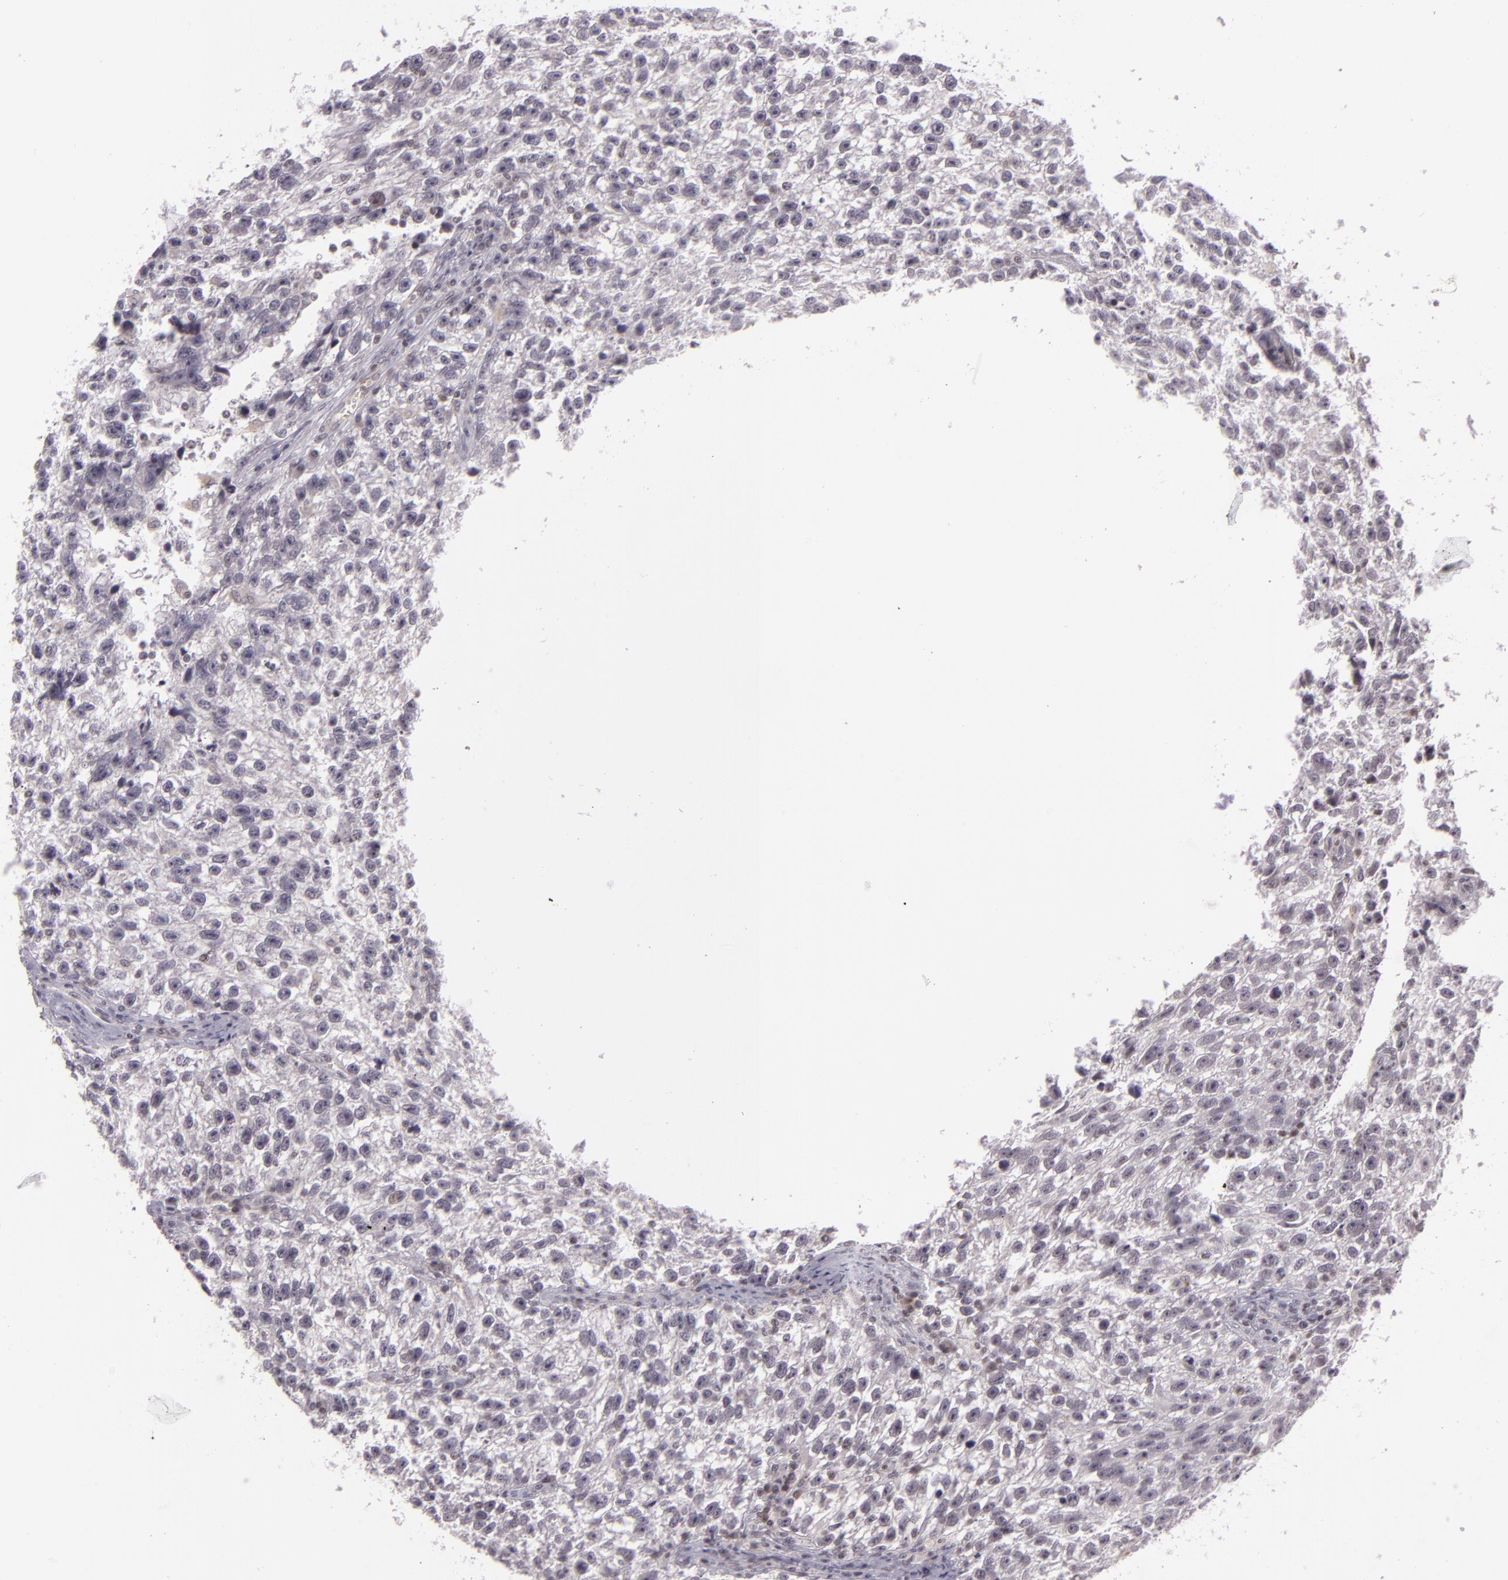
{"staining": {"intensity": "weak", "quantity": "25%-75%", "location": "nuclear"}, "tissue": "testis cancer", "cell_type": "Tumor cells", "image_type": "cancer", "snomed": [{"axis": "morphology", "description": "Seminoma, NOS"}, {"axis": "topography", "description": "Testis"}], "caption": "Protein expression analysis of human testis cancer reveals weak nuclear expression in approximately 25%-75% of tumor cells.", "gene": "ZFX", "patient": {"sex": "male", "age": 38}}